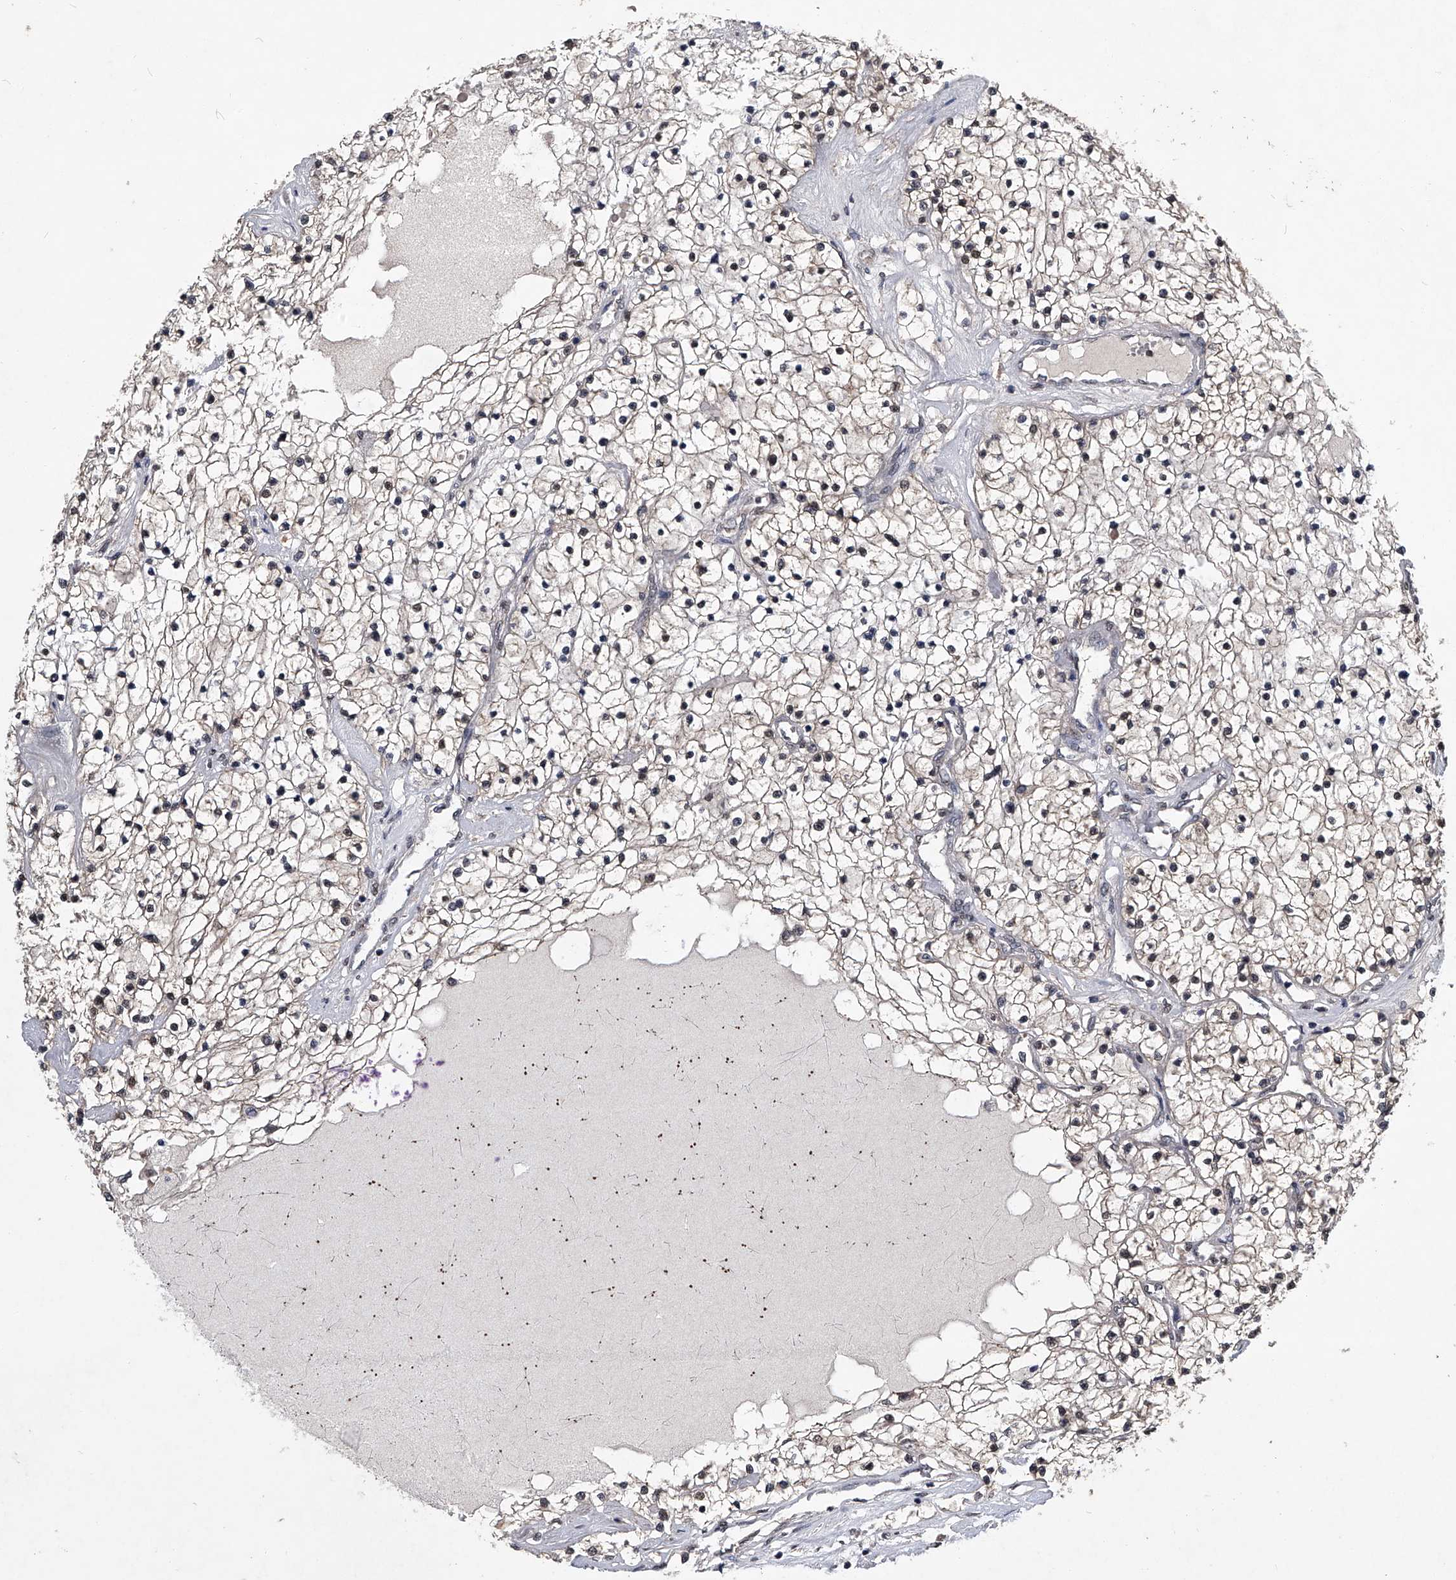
{"staining": {"intensity": "weak", "quantity": ">75%", "location": "cytoplasmic/membranous,nuclear"}, "tissue": "renal cancer", "cell_type": "Tumor cells", "image_type": "cancer", "snomed": [{"axis": "morphology", "description": "Adenocarcinoma, NOS"}, {"axis": "topography", "description": "Kidney"}], "caption": "Immunohistochemical staining of human renal adenocarcinoma demonstrates low levels of weak cytoplasmic/membranous and nuclear positivity in about >75% of tumor cells.", "gene": "TSNAX", "patient": {"sex": "male", "age": 68}}